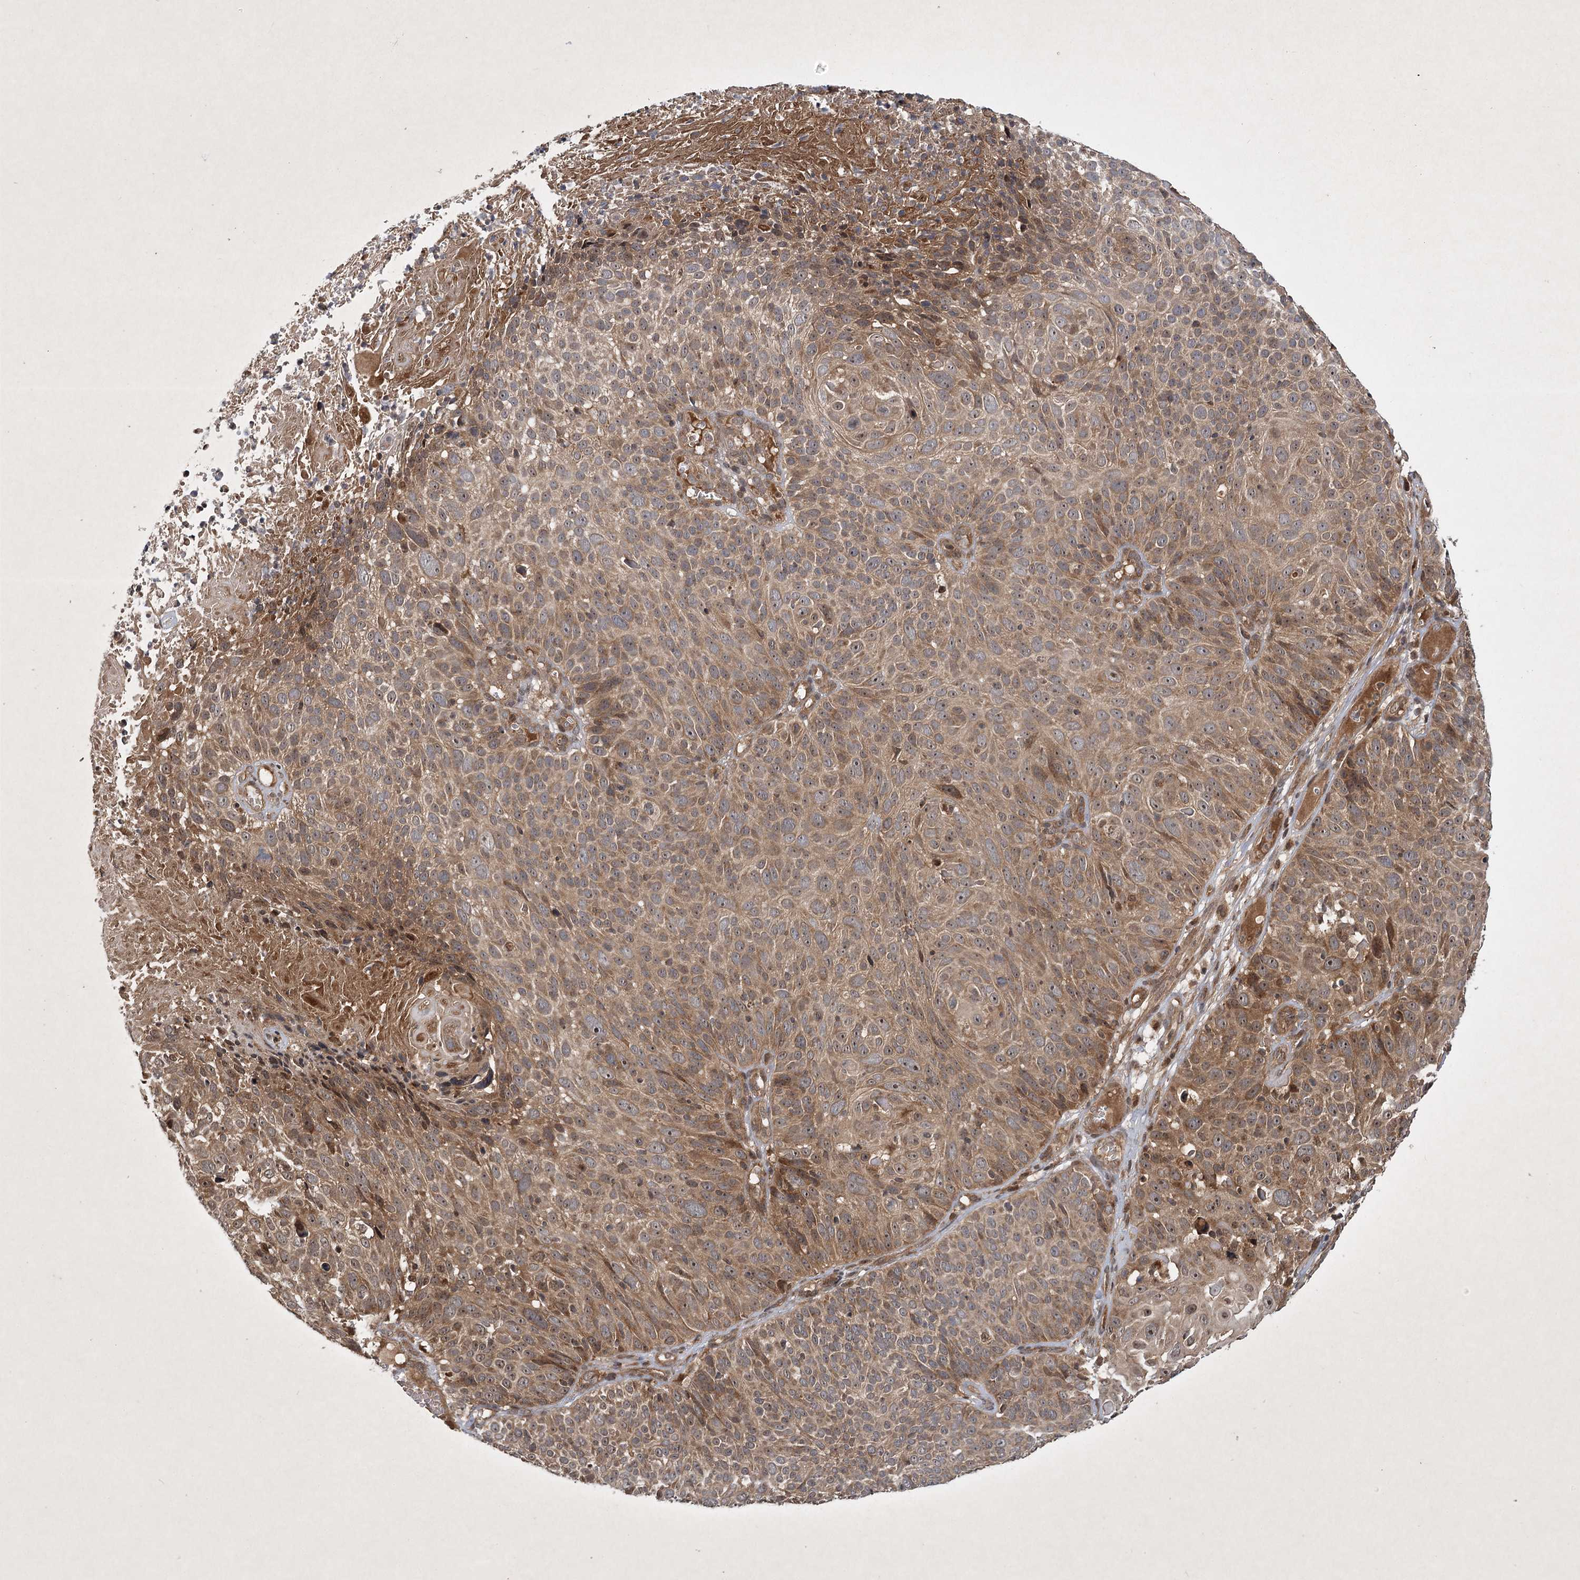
{"staining": {"intensity": "moderate", "quantity": ">75%", "location": "cytoplasmic/membranous"}, "tissue": "cervical cancer", "cell_type": "Tumor cells", "image_type": "cancer", "snomed": [{"axis": "morphology", "description": "Squamous cell carcinoma, NOS"}, {"axis": "topography", "description": "Cervix"}], "caption": "Human squamous cell carcinoma (cervical) stained with a protein marker demonstrates moderate staining in tumor cells.", "gene": "INSIG2", "patient": {"sex": "female", "age": 74}}